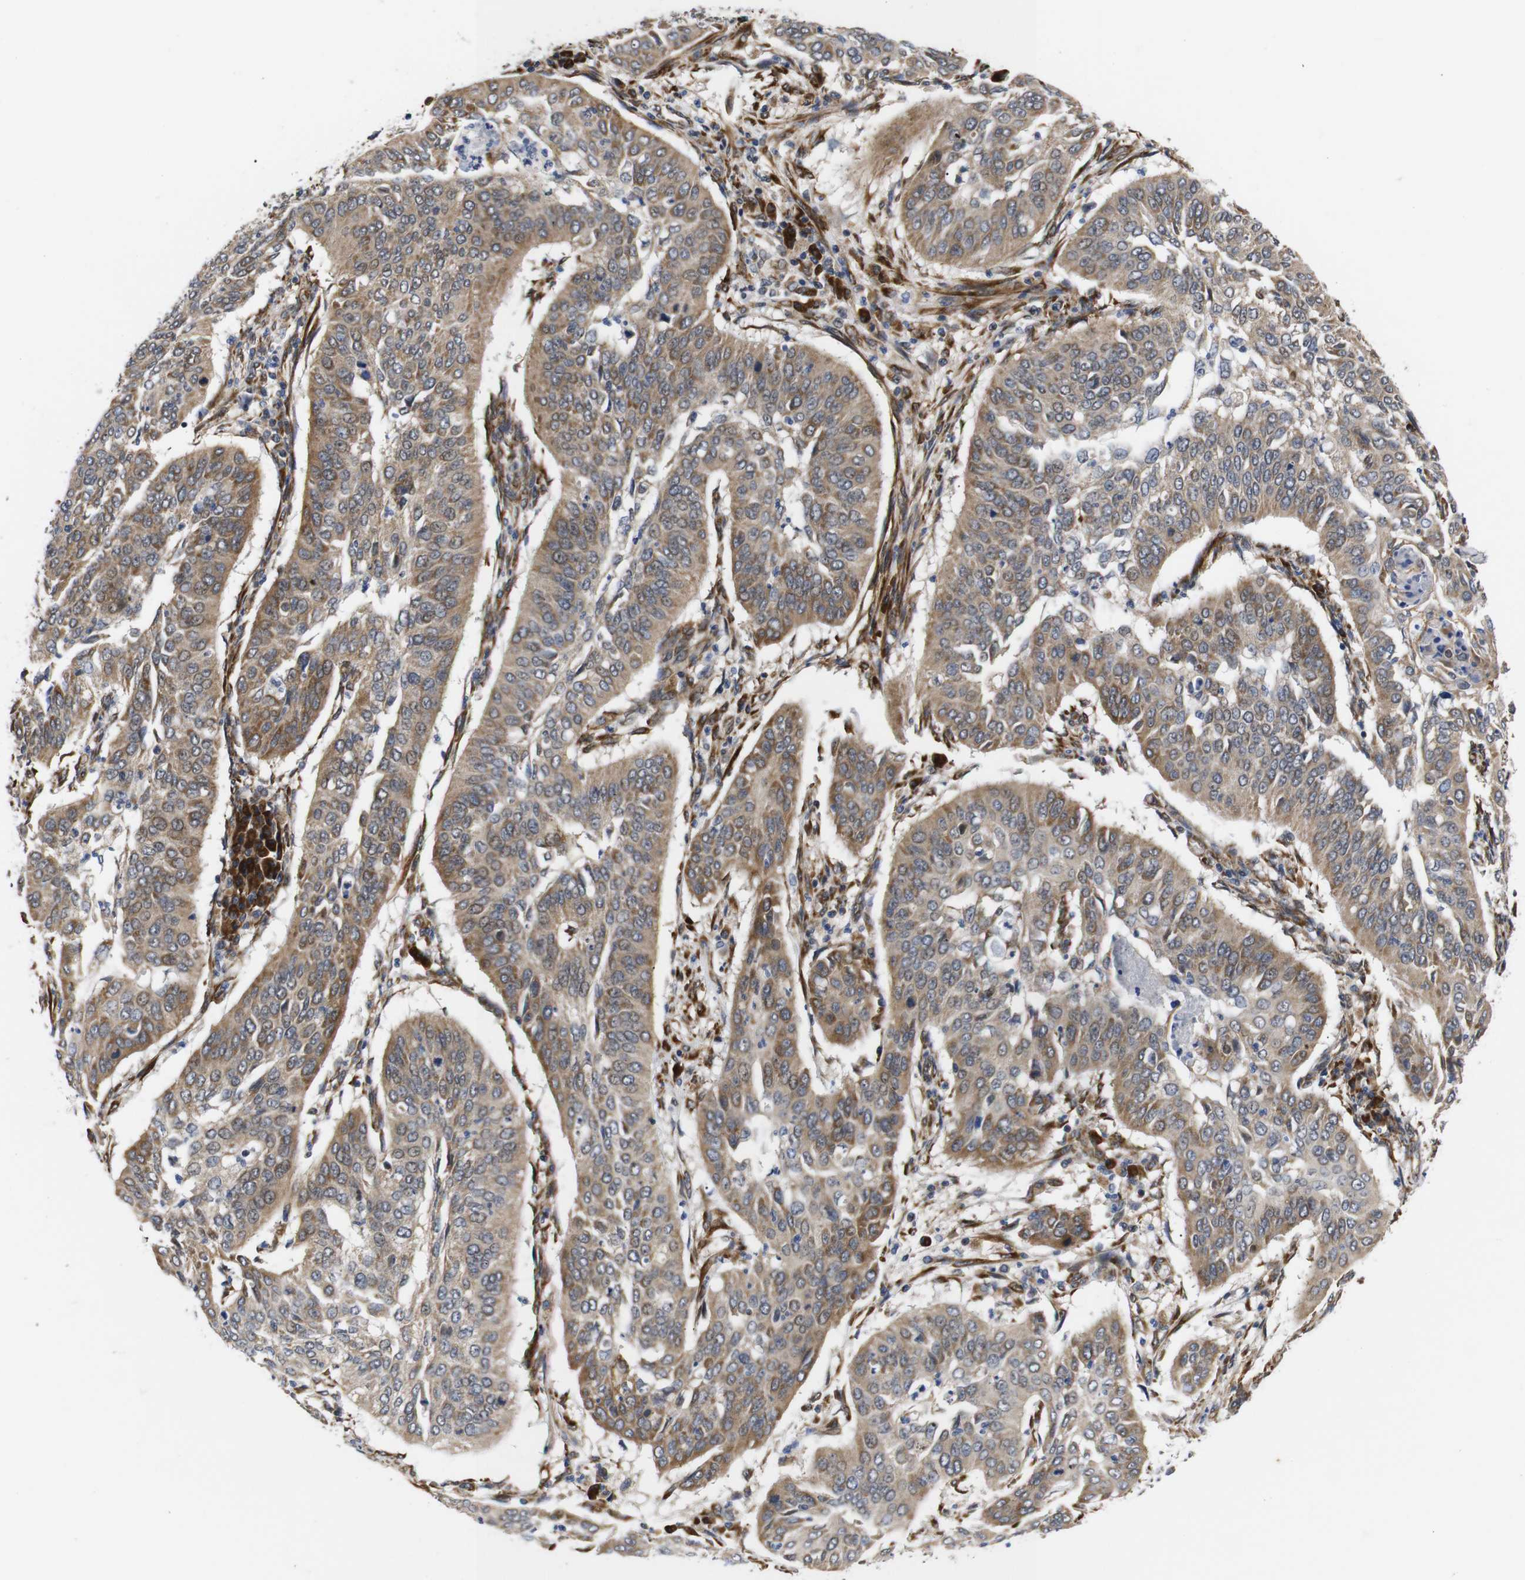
{"staining": {"intensity": "moderate", "quantity": ">75%", "location": "cytoplasmic/membranous"}, "tissue": "cervical cancer", "cell_type": "Tumor cells", "image_type": "cancer", "snomed": [{"axis": "morphology", "description": "Normal tissue, NOS"}, {"axis": "morphology", "description": "Squamous cell carcinoma, NOS"}, {"axis": "topography", "description": "Cervix"}], "caption": "DAB immunohistochemical staining of human cervical cancer displays moderate cytoplasmic/membranous protein expression in about >75% of tumor cells. The staining was performed using DAB, with brown indicating positive protein expression. Nuclei are stained blue with hematoxylin.", "gene": "KANK4", "patient": {"sex": "female", "age": 39}}